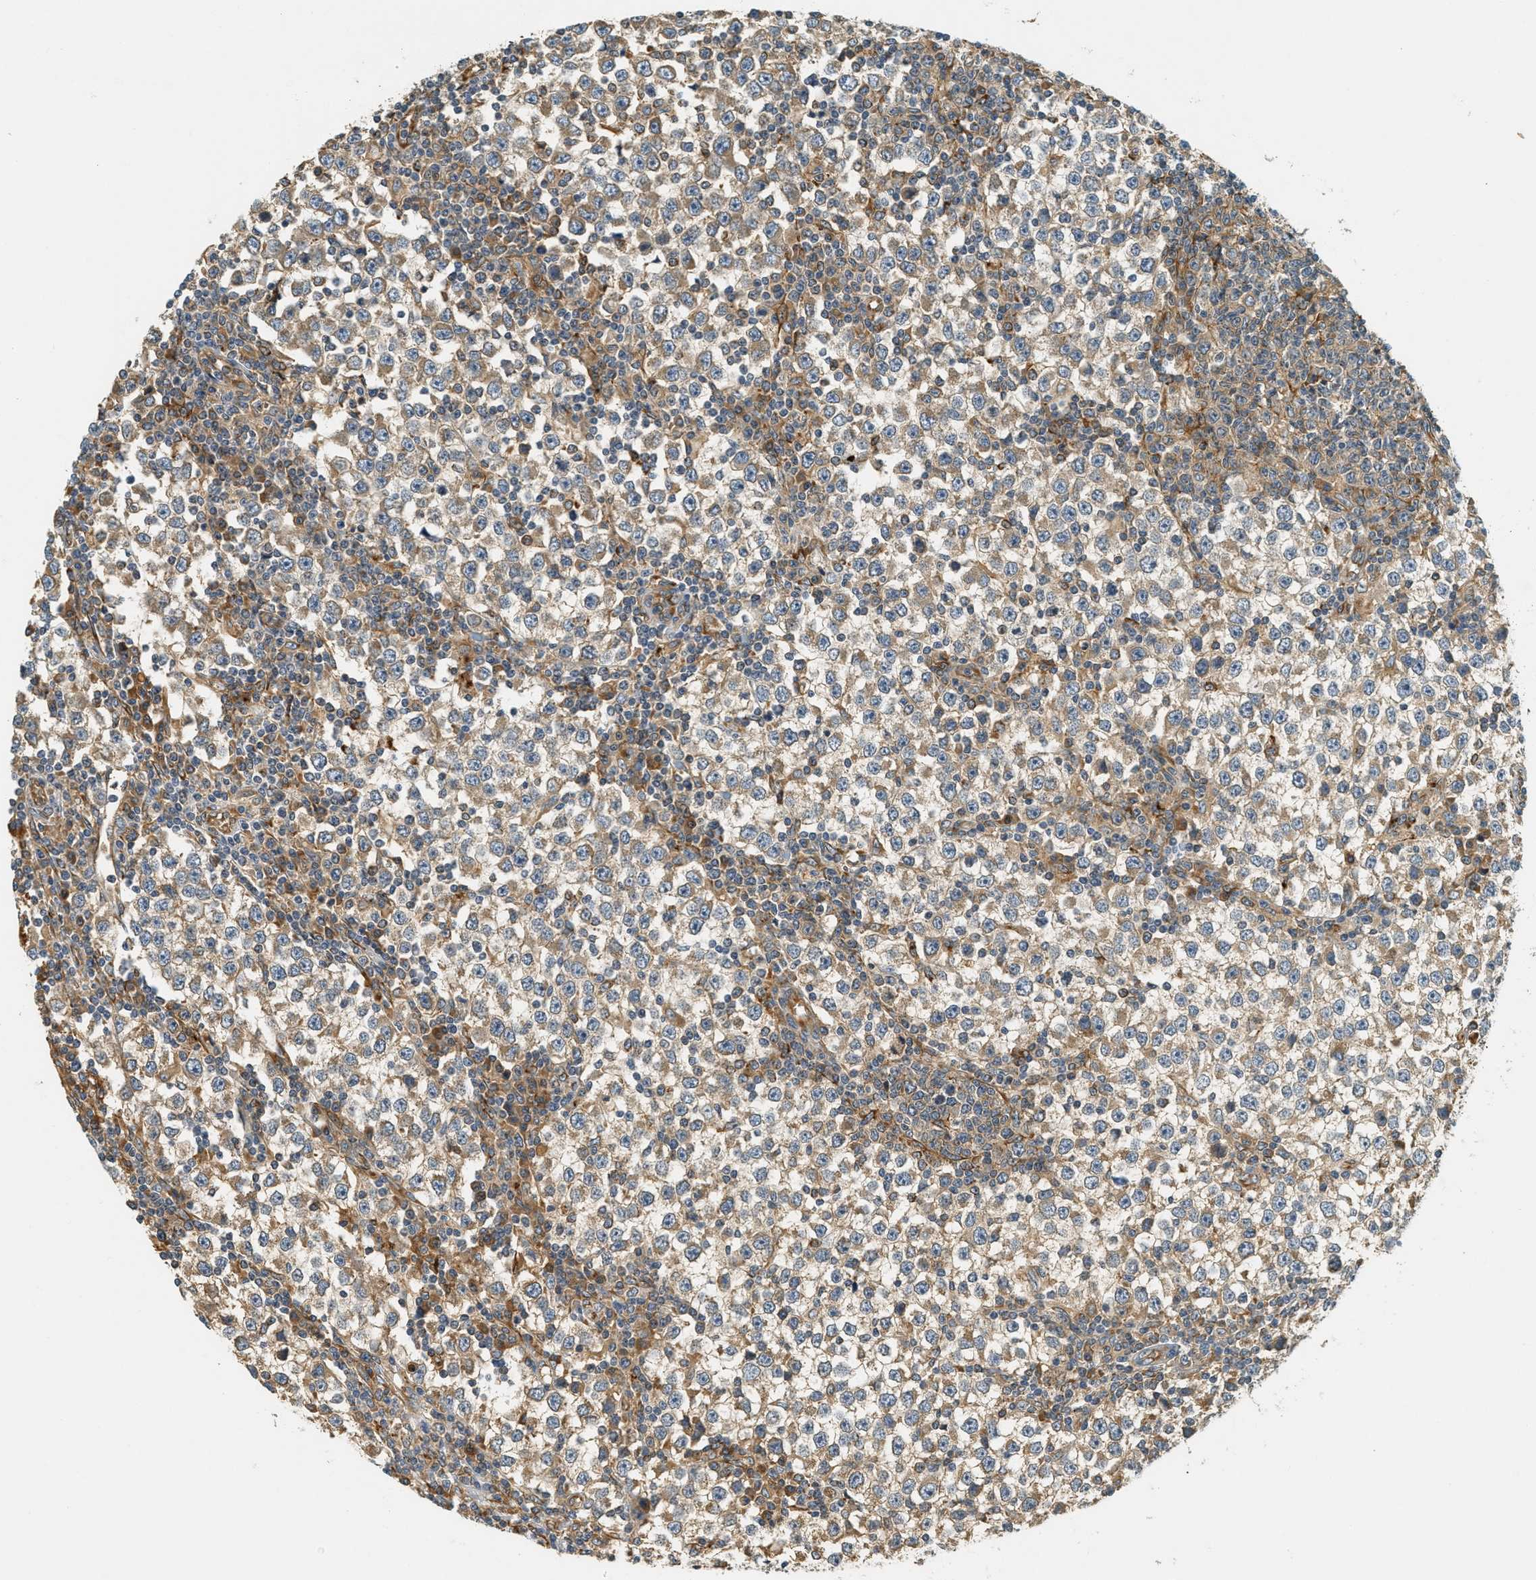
{"staining": {"intensity": "weak", "quantity": "25%-75%", "location": "cytoplasmic/membranous"}, "tissue": "testis cancer", "cell_type": "Tumor cells", "image_type": "cancer", "snomed": [{"axis": "morphology", "description": "Seminoma, NOS"}, {"axis": "topography", "description": "Testis"}], "caption": "Seminoma (testis) was stained to show a protein in brown. There is low levels of weak cytoplasmic/membranous expression in about 25%-75% of tumor cells.", "gene": "PDK1", "patient": {"sex": "male", "age": 65}}